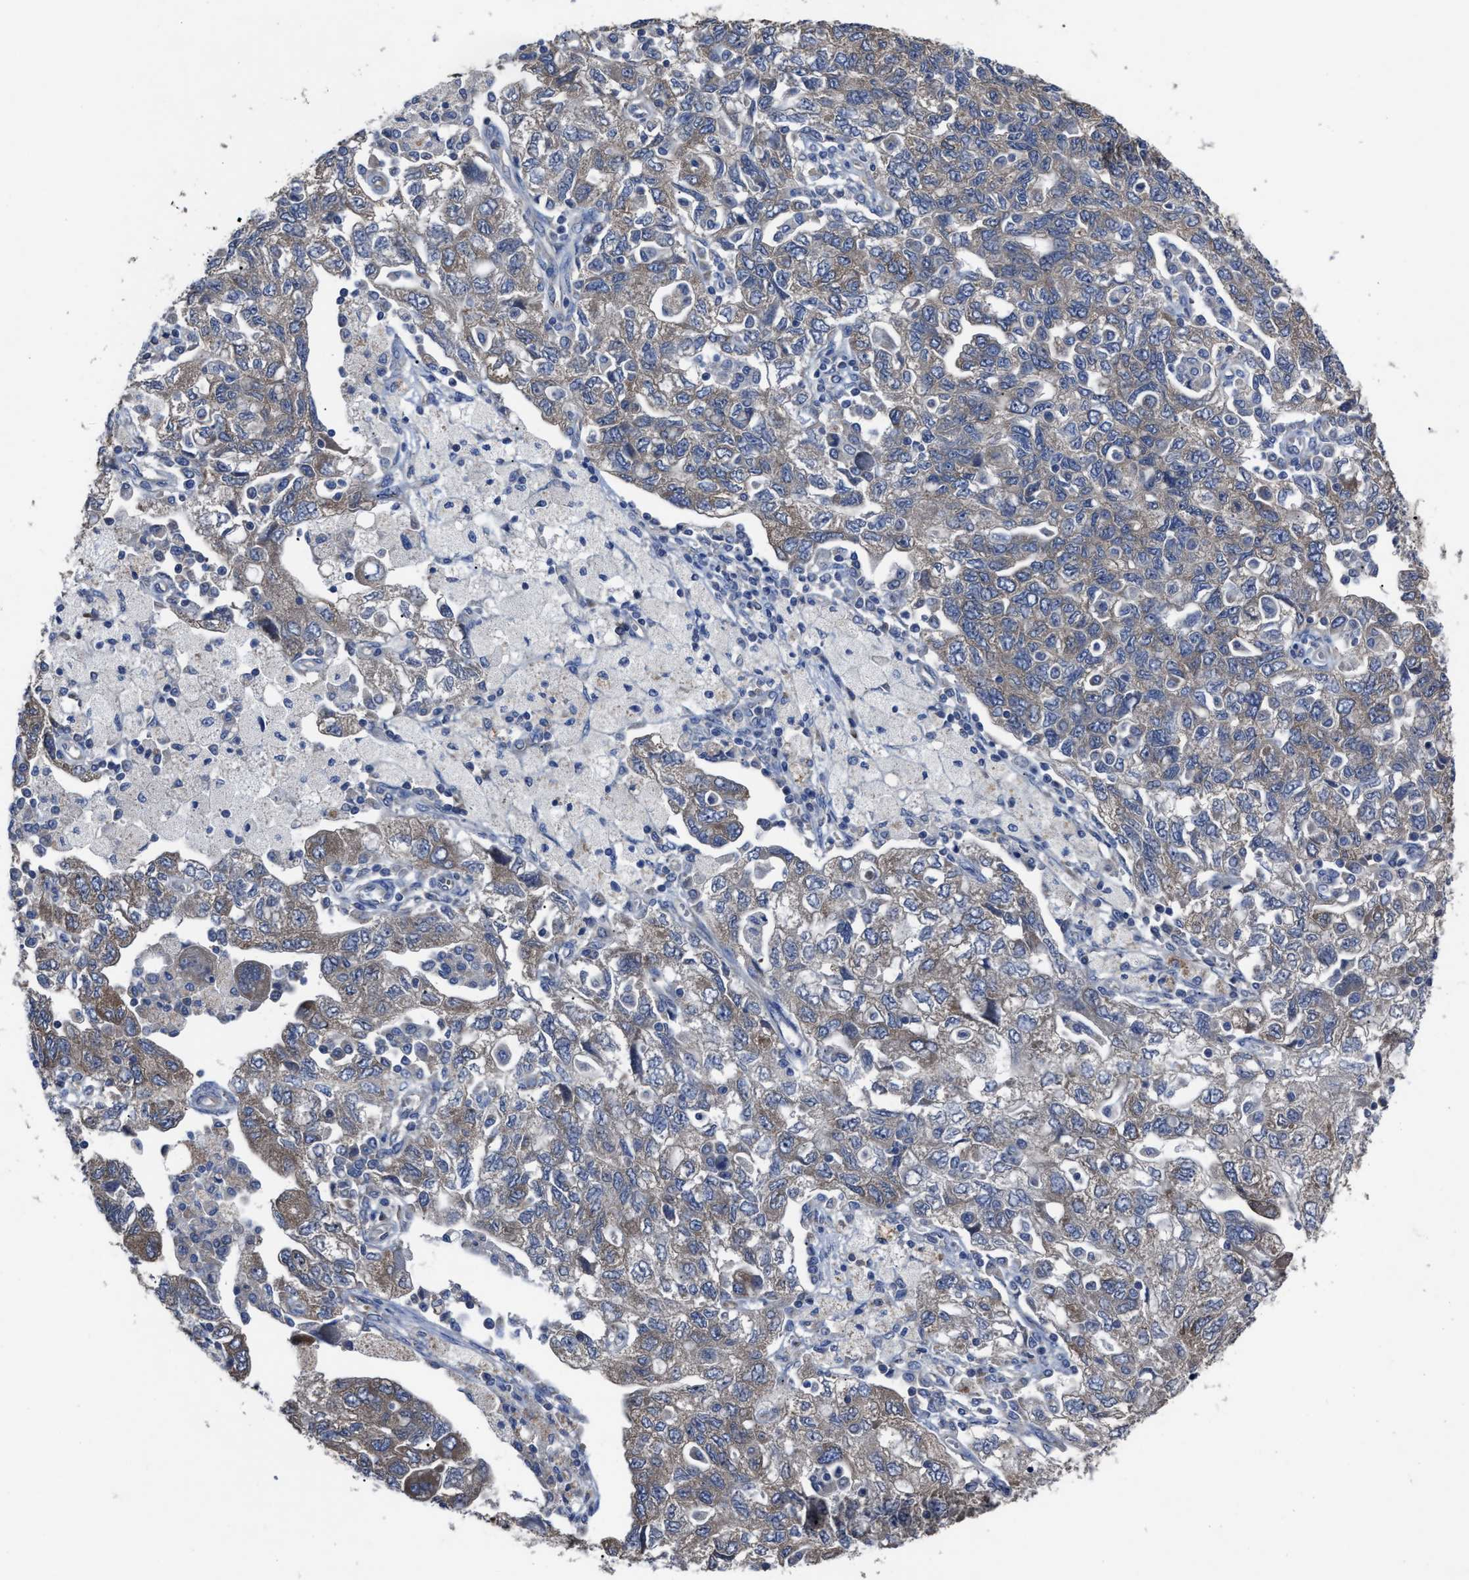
{"staining": {"intensity": "weak", "quantity": ">75%", "location": "cytoplasmic/membranous"}, "tissue": "ovarian cancer", "cell_type": "Tumor cells", "image_type": "cancer", "snomed": [{"axis": "morphology", "description": "Carcinoma, NOS"}, {"axis": "morphology", "description": "Cystadenocarcinoma, serous, NOS"}, {"axis": "topography", "description": "Ovary"}], "caption": "A photomicrograph showing weak cytoplasmic/membranous positivity in about >75% of tumor cells in ovarian cancer, as visualized by brown immunohistochemical staining.", "gene": "UPF1", "patient": {"sex": "female", "age": 69}}